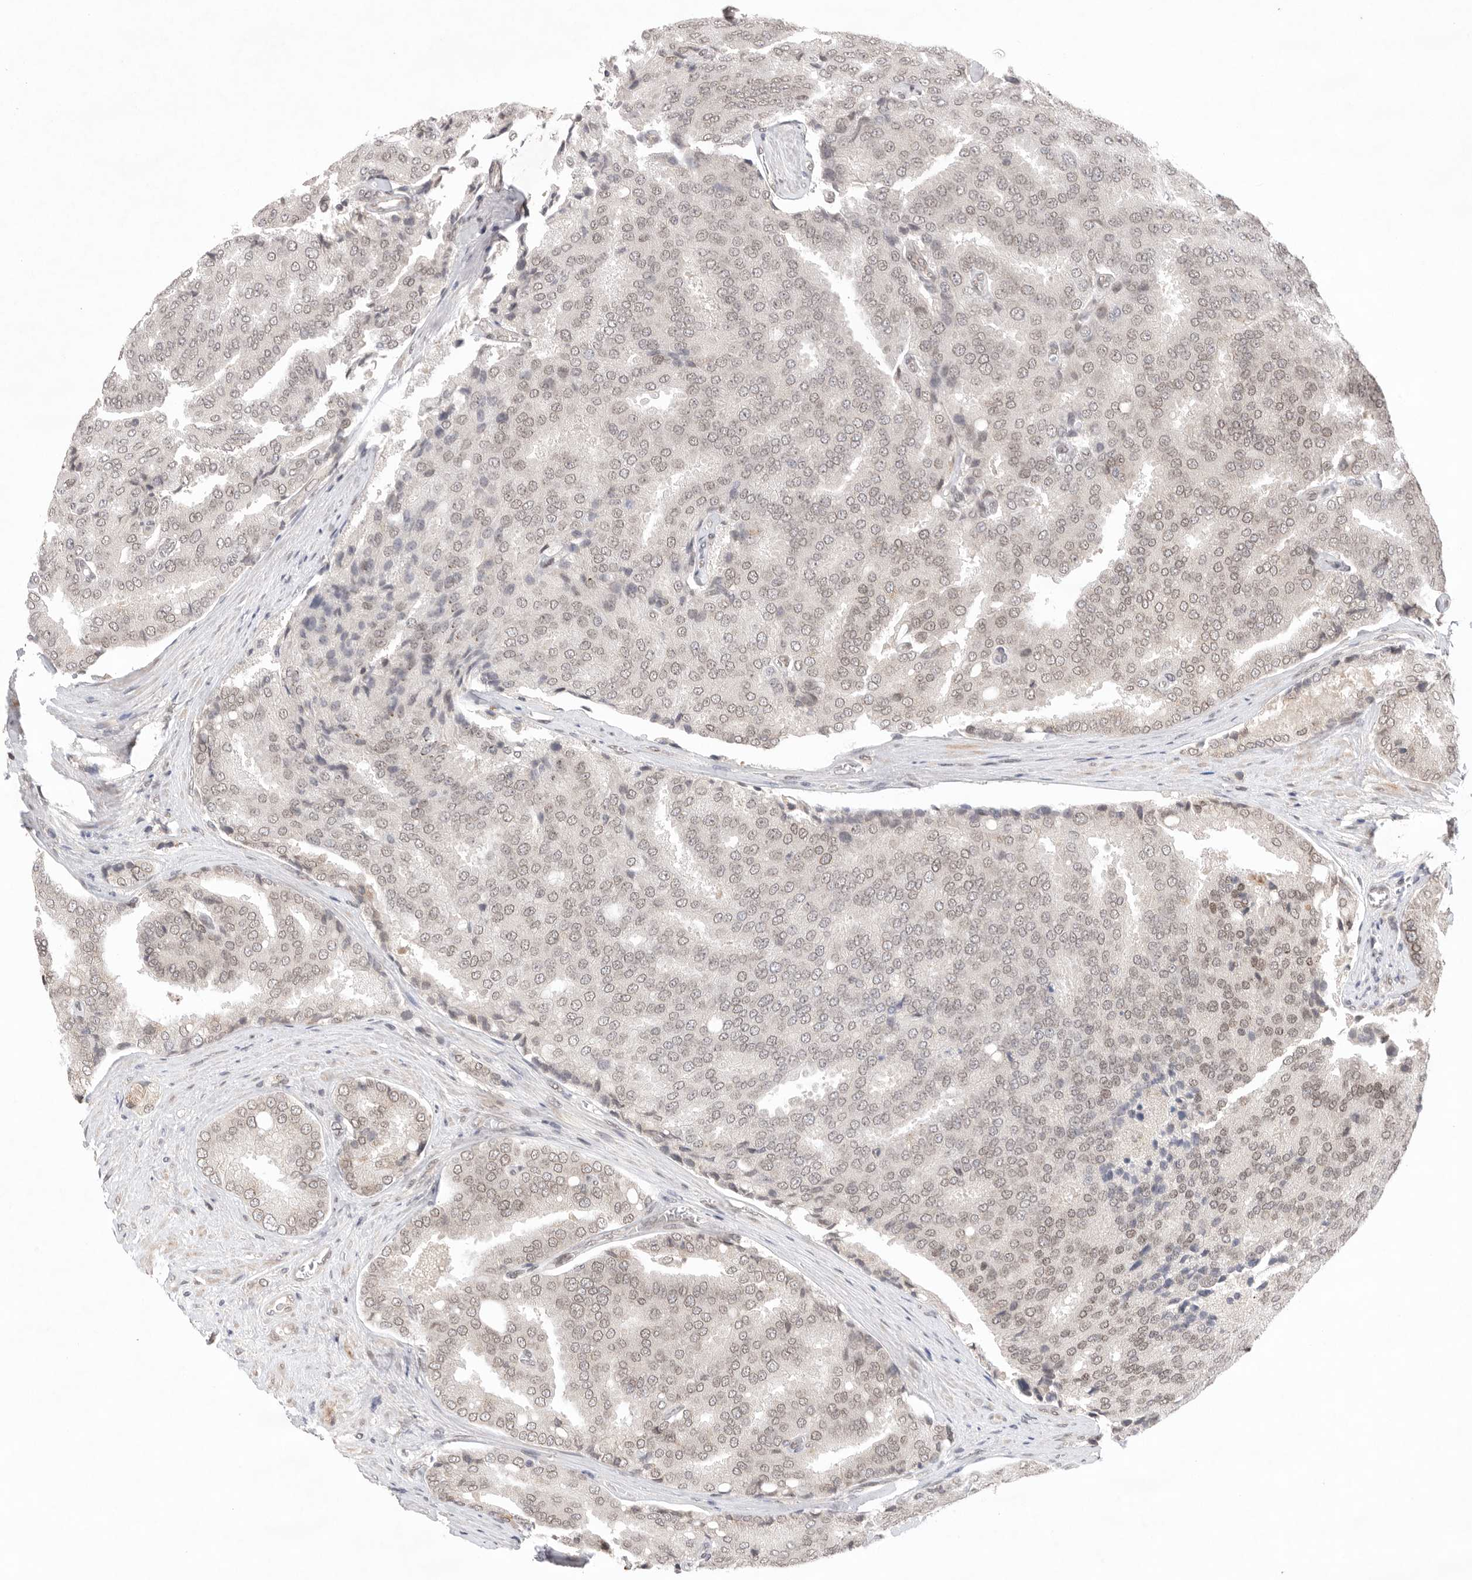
{"staining": {"intensity": "weak", "quantity": "25%-75%", "location": "nuclear"}, "tissue": "prostate cancer", "cell_type": "Tumor cells", "image_type": "cancer", "snomed": [{"axis": "morphology", "description": "Adenocarcinoma, High grade"}, {"axis": "topography", "description": "Prostate"}], "caption": "Tumor cells demonstrate weak nuclear staining in approximately 25%-75% of cells in prostate high-grade adenocarcinoma.", "gene": "LEMD3", "patient": {"sex": "male", "age": 50}}